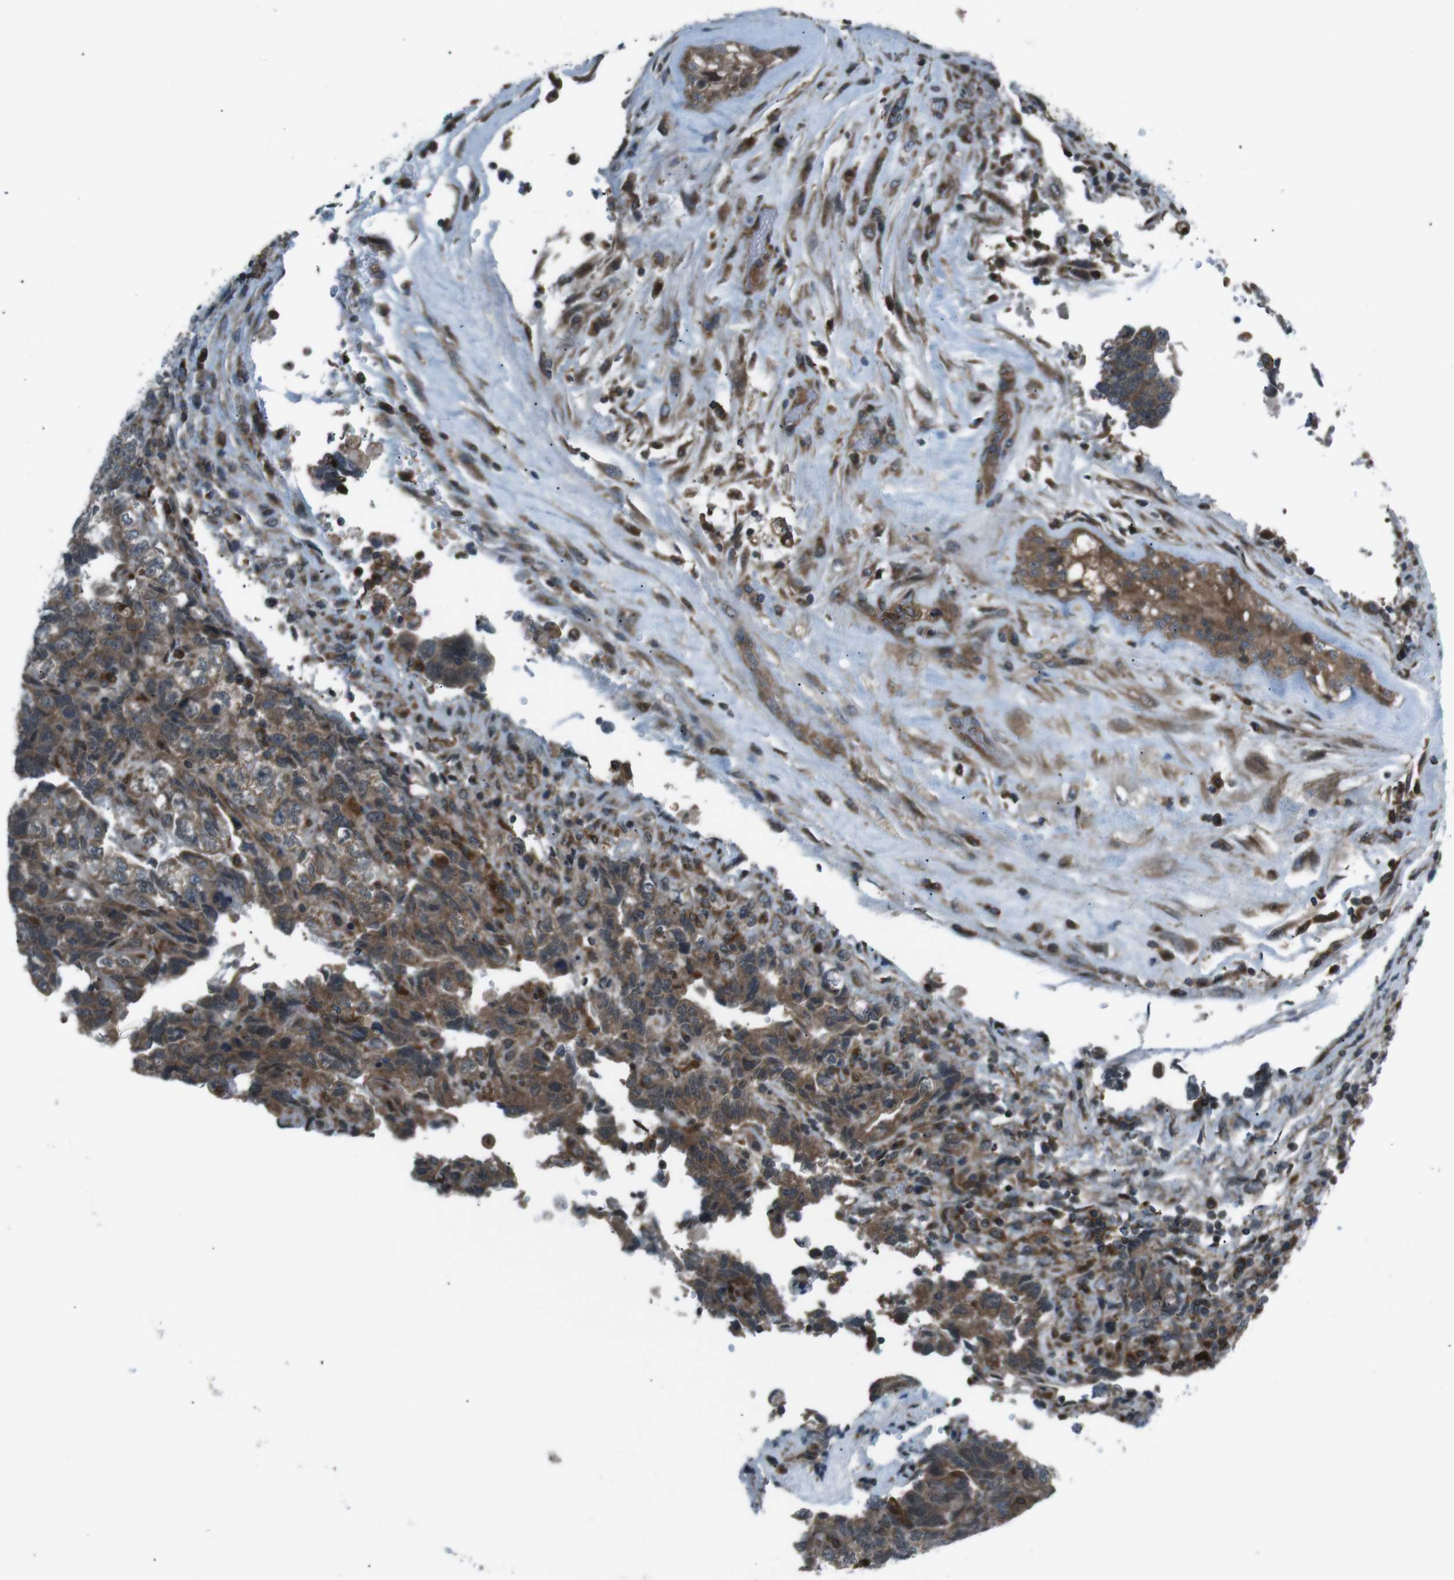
{"staining": {"intensity": "moderate", "quantity": ">75%", "location": "cytoplasmic/membranous"}, "tissue": "testis cancer", "cell_type": "Tumor cells", "image_type": "cancer", "snomed": [{"axis": "morphology", "description": "Carcinoma, Embryonal, NOS"}, {"axis": "topography", "description": "Testis"}], "caption": "The image reveals a brown stain indicating the presence of a protein in the cytoplasmic/membranous of tumor cells in embryonal carcinoma (testis).", "gene": "SLC27A4", "patient": {"sex": "male", "age": 36}}